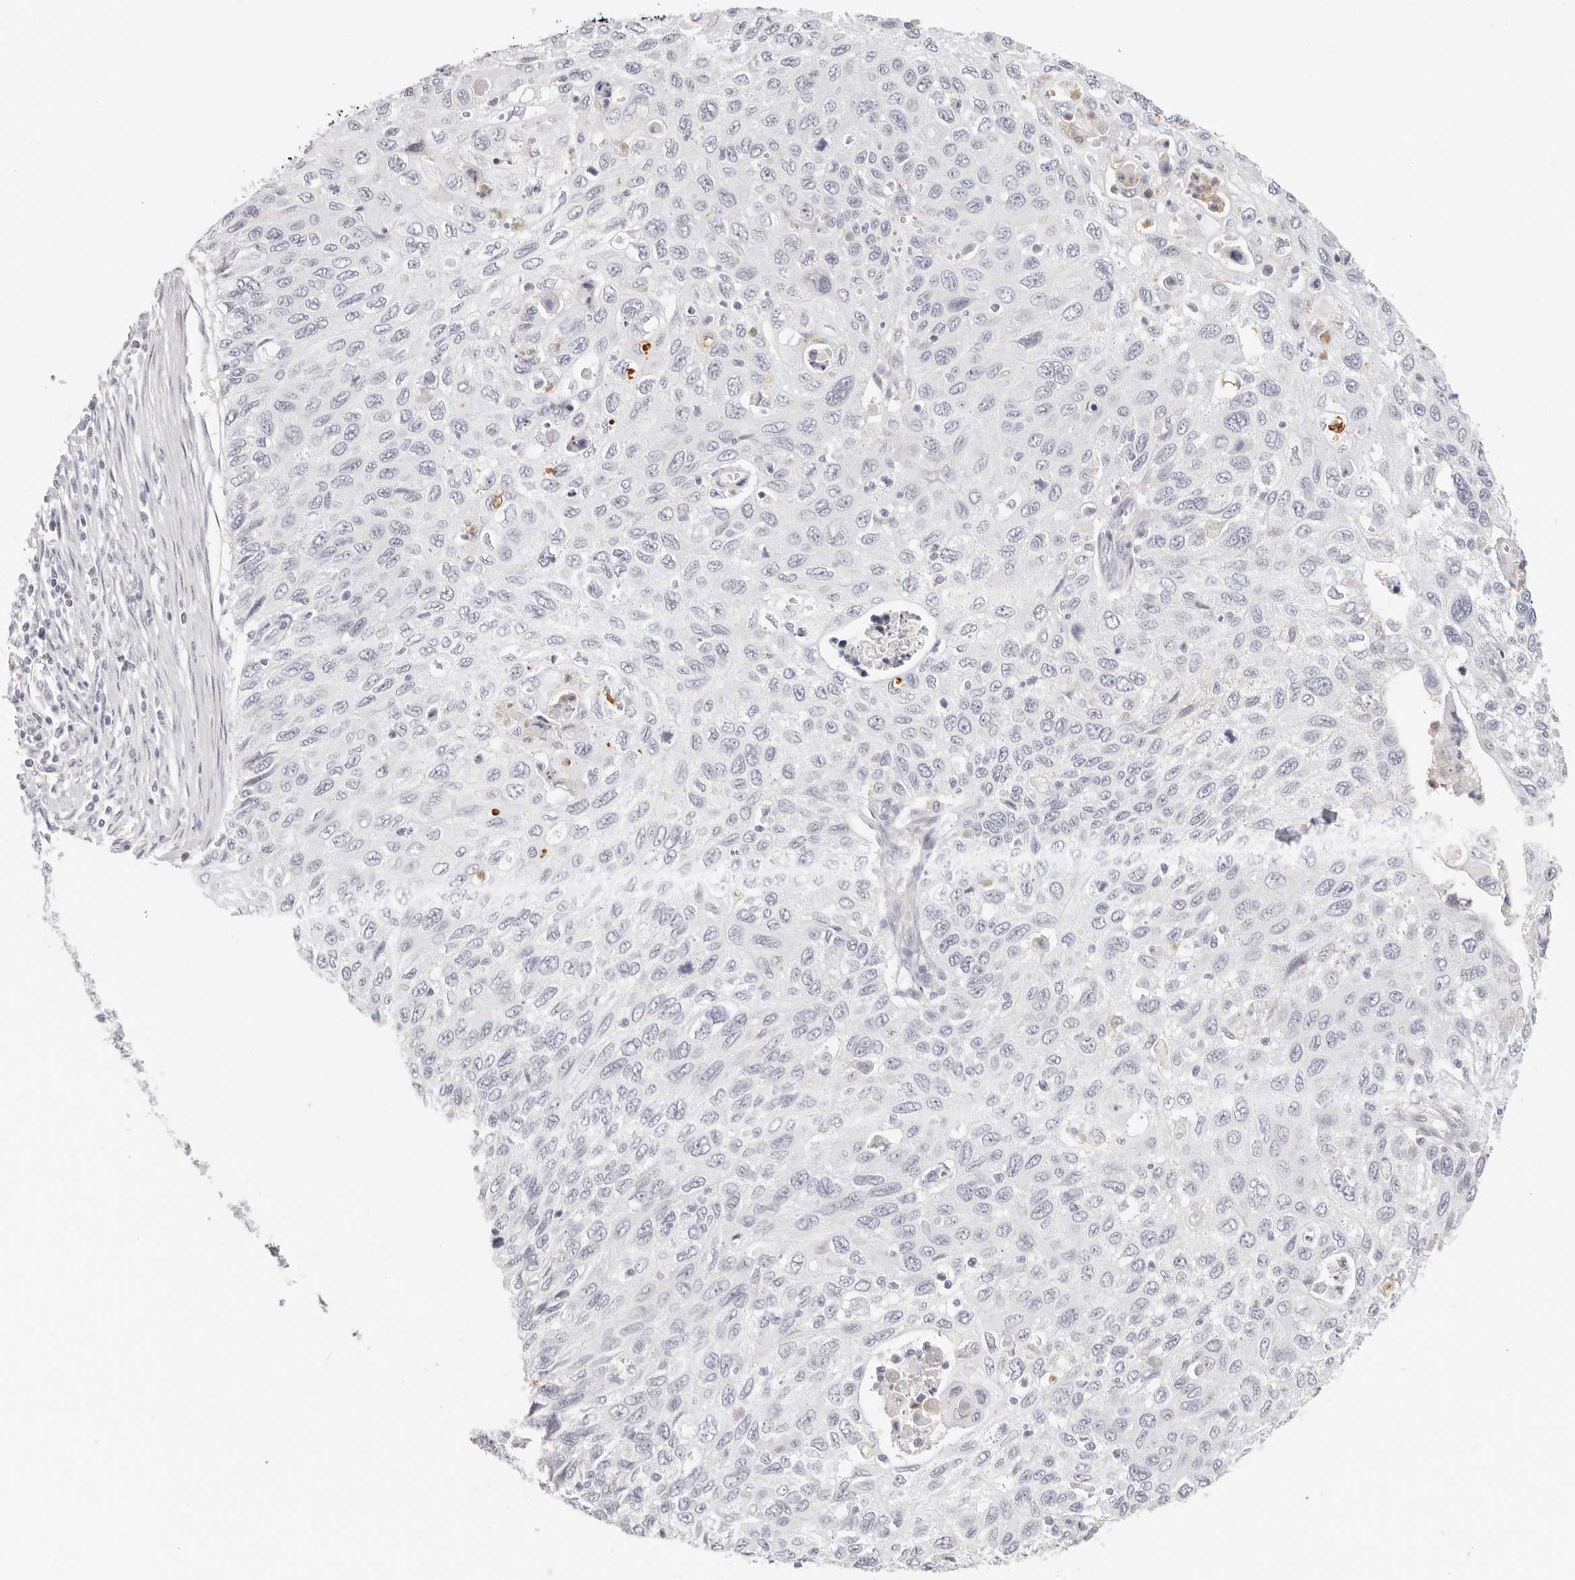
{"staining": {"intensity": "negative", "quantity": "none", "location": "none"}, "tissue": "cervical cancer", "cell_type": "Tumor cells", "image_type": "cancer", "snomed": [{"axis": "morphology", "description": "Squamous cell carcinoma, NOS"}, {"axis": "topography", "description": "Cervix"}], "caption": "Immunohistochemistry photomicrograph of neoplastic tissue: human cervical cancer stained with DAB displays no significant protein staining in tumor cells.", "gene": "ASCL1", "patient": {"sex": "female", "age": 70}}